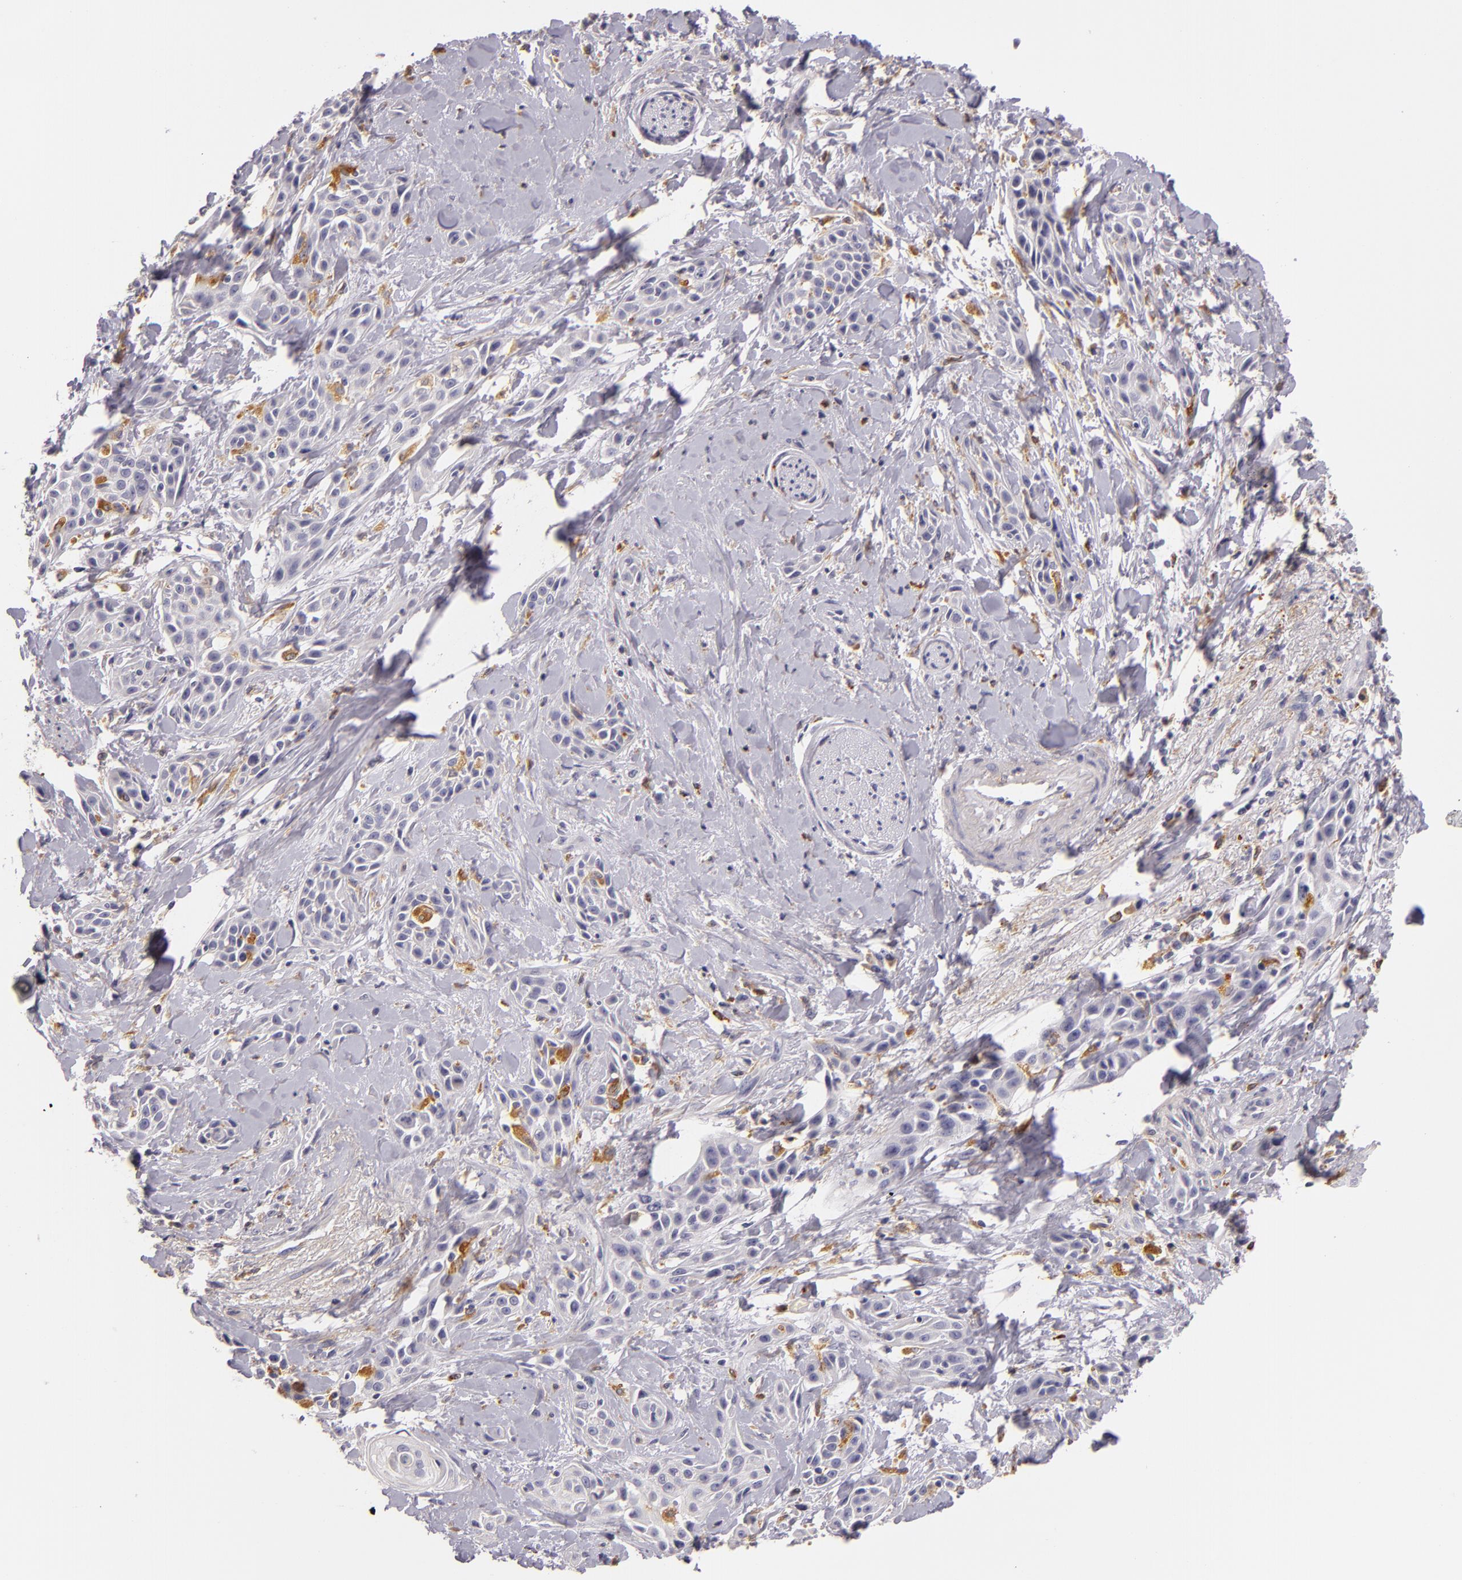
{"staining": {"intensity": "negative", "quantity": "none", "location": "none"}, "tissue": "skin cancer", "cell_type": "Tumor cells", "image_type": "cancer", "snomed": [{"axis": "morphology", "description": "Squamous cell carcinoma, NOS"}, {"axis": "topography", "description": "Skin"}, {"axis": "topography", "description": "Anal"}], "caption": "Immunohistochemistry (IHC) photomicrograph of skin cancer (squamous cell carcinoma) stained for a protein (brown), which shows no positivity in tumor cells.", "gene": "TLR8", "patient": {"sex": "male", "age": 64}}